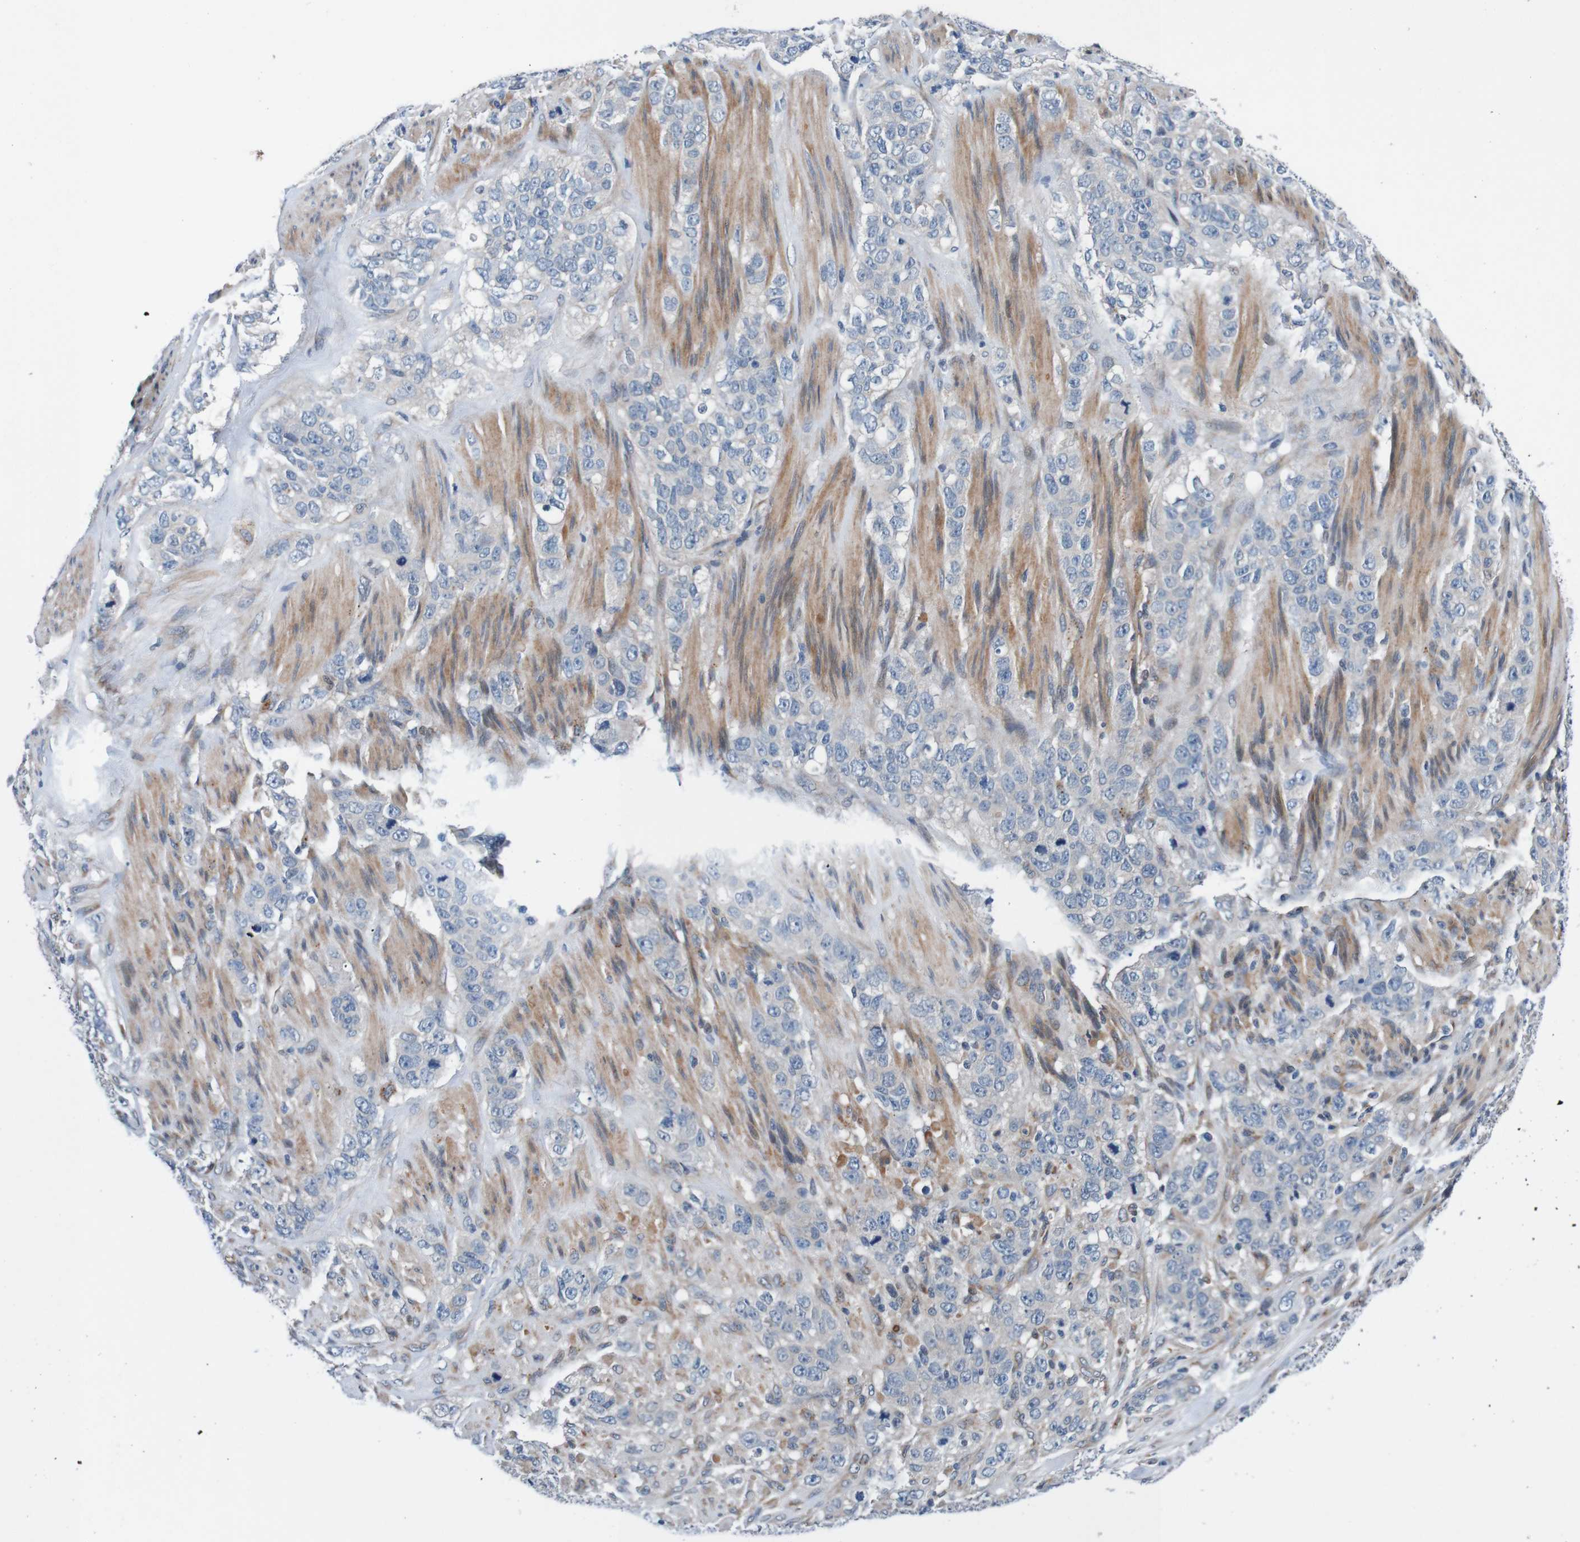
{"staining": {"intensity": "negative", "quantity": "none", "location": "none"}, "tissue": "stomach cancer", "cell_type": "Tumor cells", "image_type": "cancer", "snomed": [{"axis": "morphology", "description": "Adenocarcinoma, NOS"}, {"axis": "topography", "description": "Stomach"}], "caption": "Stomach adenocarcinoma was stained to show a protein in brown. There is no significant positivity in tumor cells. (DAB IHC with hematoxylin counter stain).", "gene": "CPED1", "patient": {"sex": "male", "age": 48}}